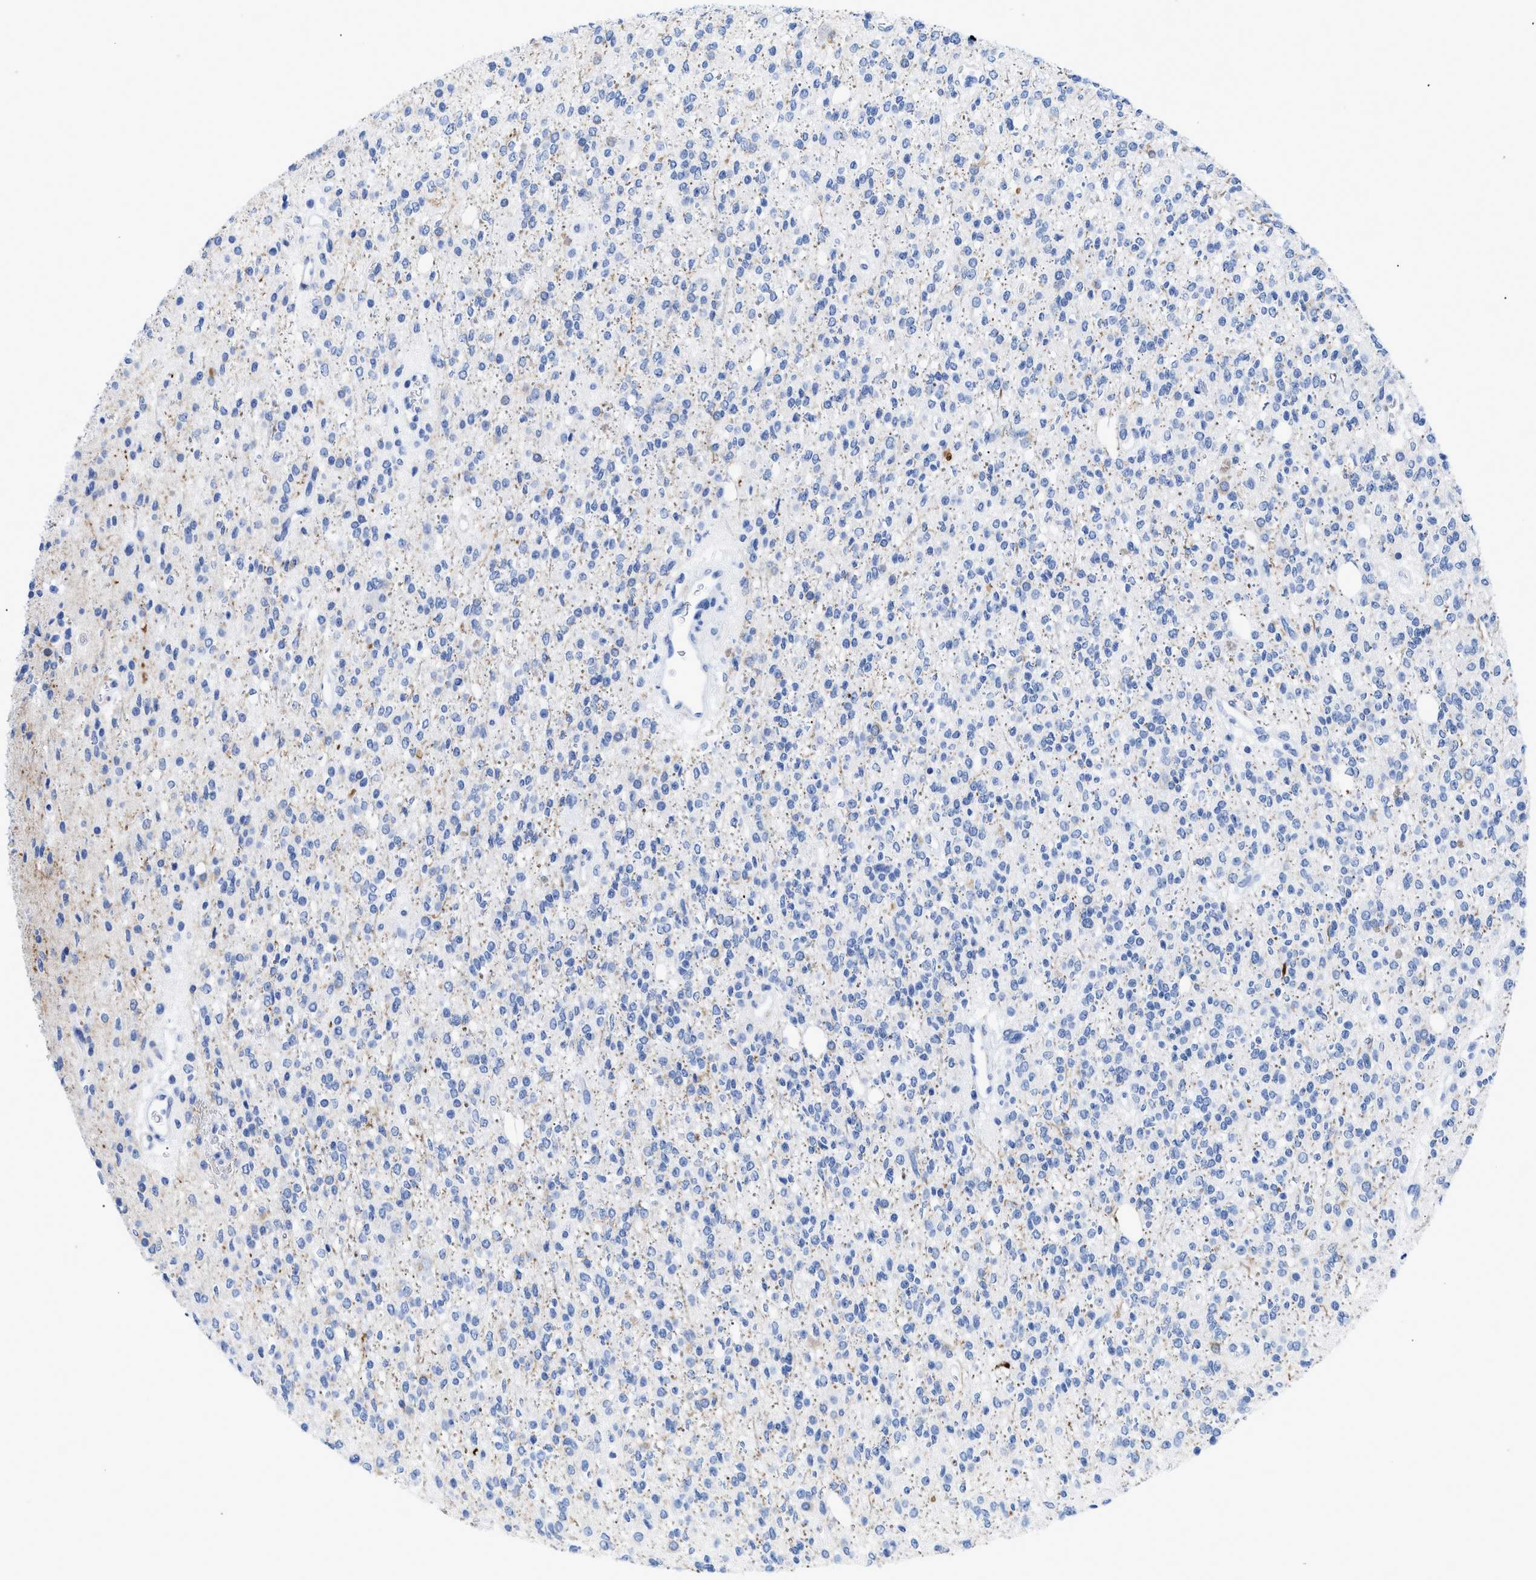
{"staining": {"intensity": "negative", "quantity": "none", "location": "none"}, "tissue": "glioma", "cell_type": "Tumor cells", "image_type": "cancer", "snomed": [{"axis": "morphology", "description": "Glioma, malignant, High grade"}, {"axis": "topography", "description": "Brain"}], "caption": "Immunohistochemistry of human malignant glioma (high-grade) shows no expression in tumor cells.", "gene": "DUSP26", "patient": {"sex": "male", "age": 34}}